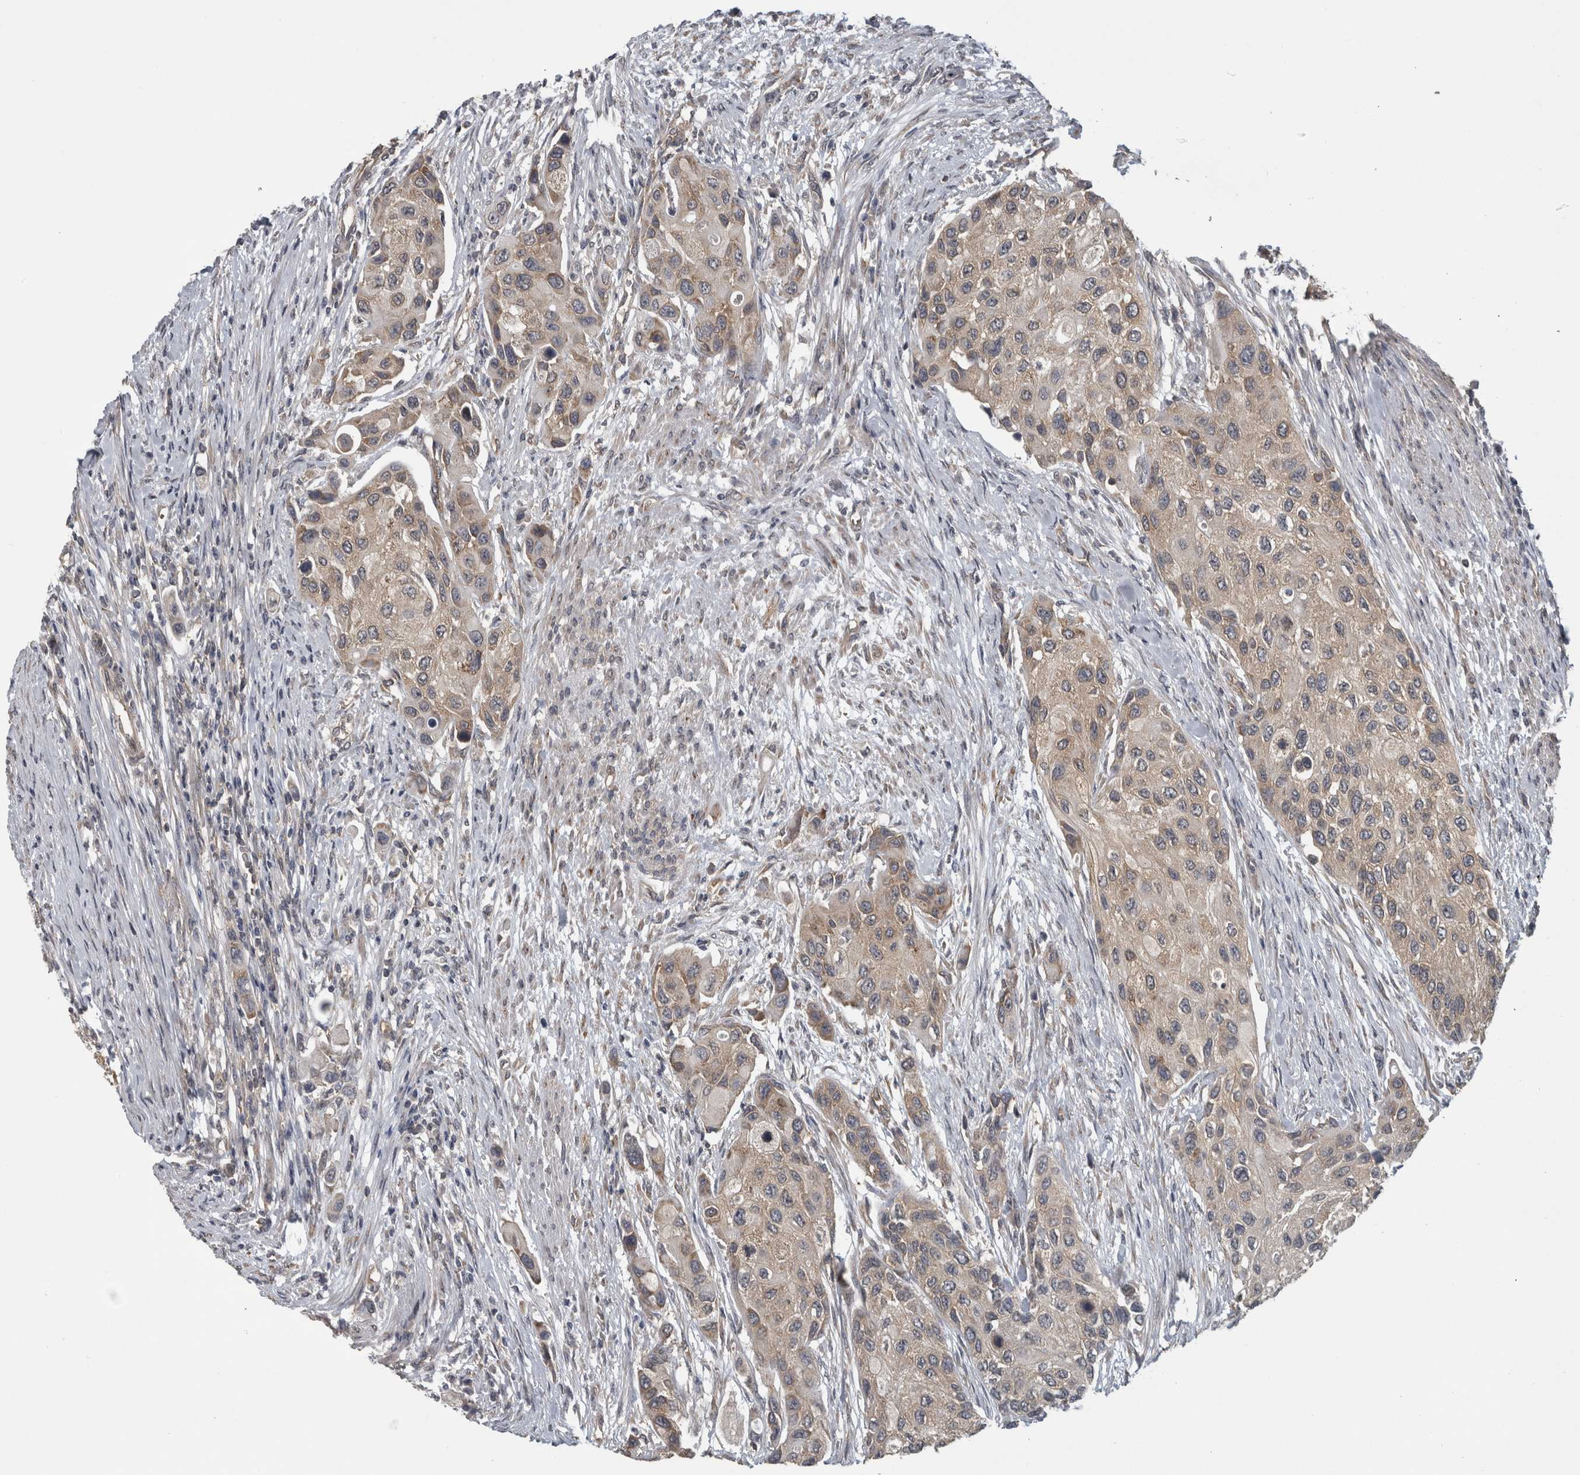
{"staining": {"intensity": "weak", "quantity": "<25%", "location": "cytoplasmic/membranous"}, "tissue": "urothelial cancer", "cell_type": "Tumor cells", "image_type": "cancer", "snomed": [{"axis": "morphology", "description": "Urothelial carcinoma, High grade"}, {"axis": "topography", "description": "Urinary bladder"}], "caption": "Immunohistochemical staining of urothelial cancer displays no significant expression in tumor cells. The staining is performed using DAB (3,3'-diaminobenzidine) brown chromogen with nuclei counter-stained in using hematoxylin.", "gene": "ATXN2", "patient": {"sex": "female", "age": 56}}